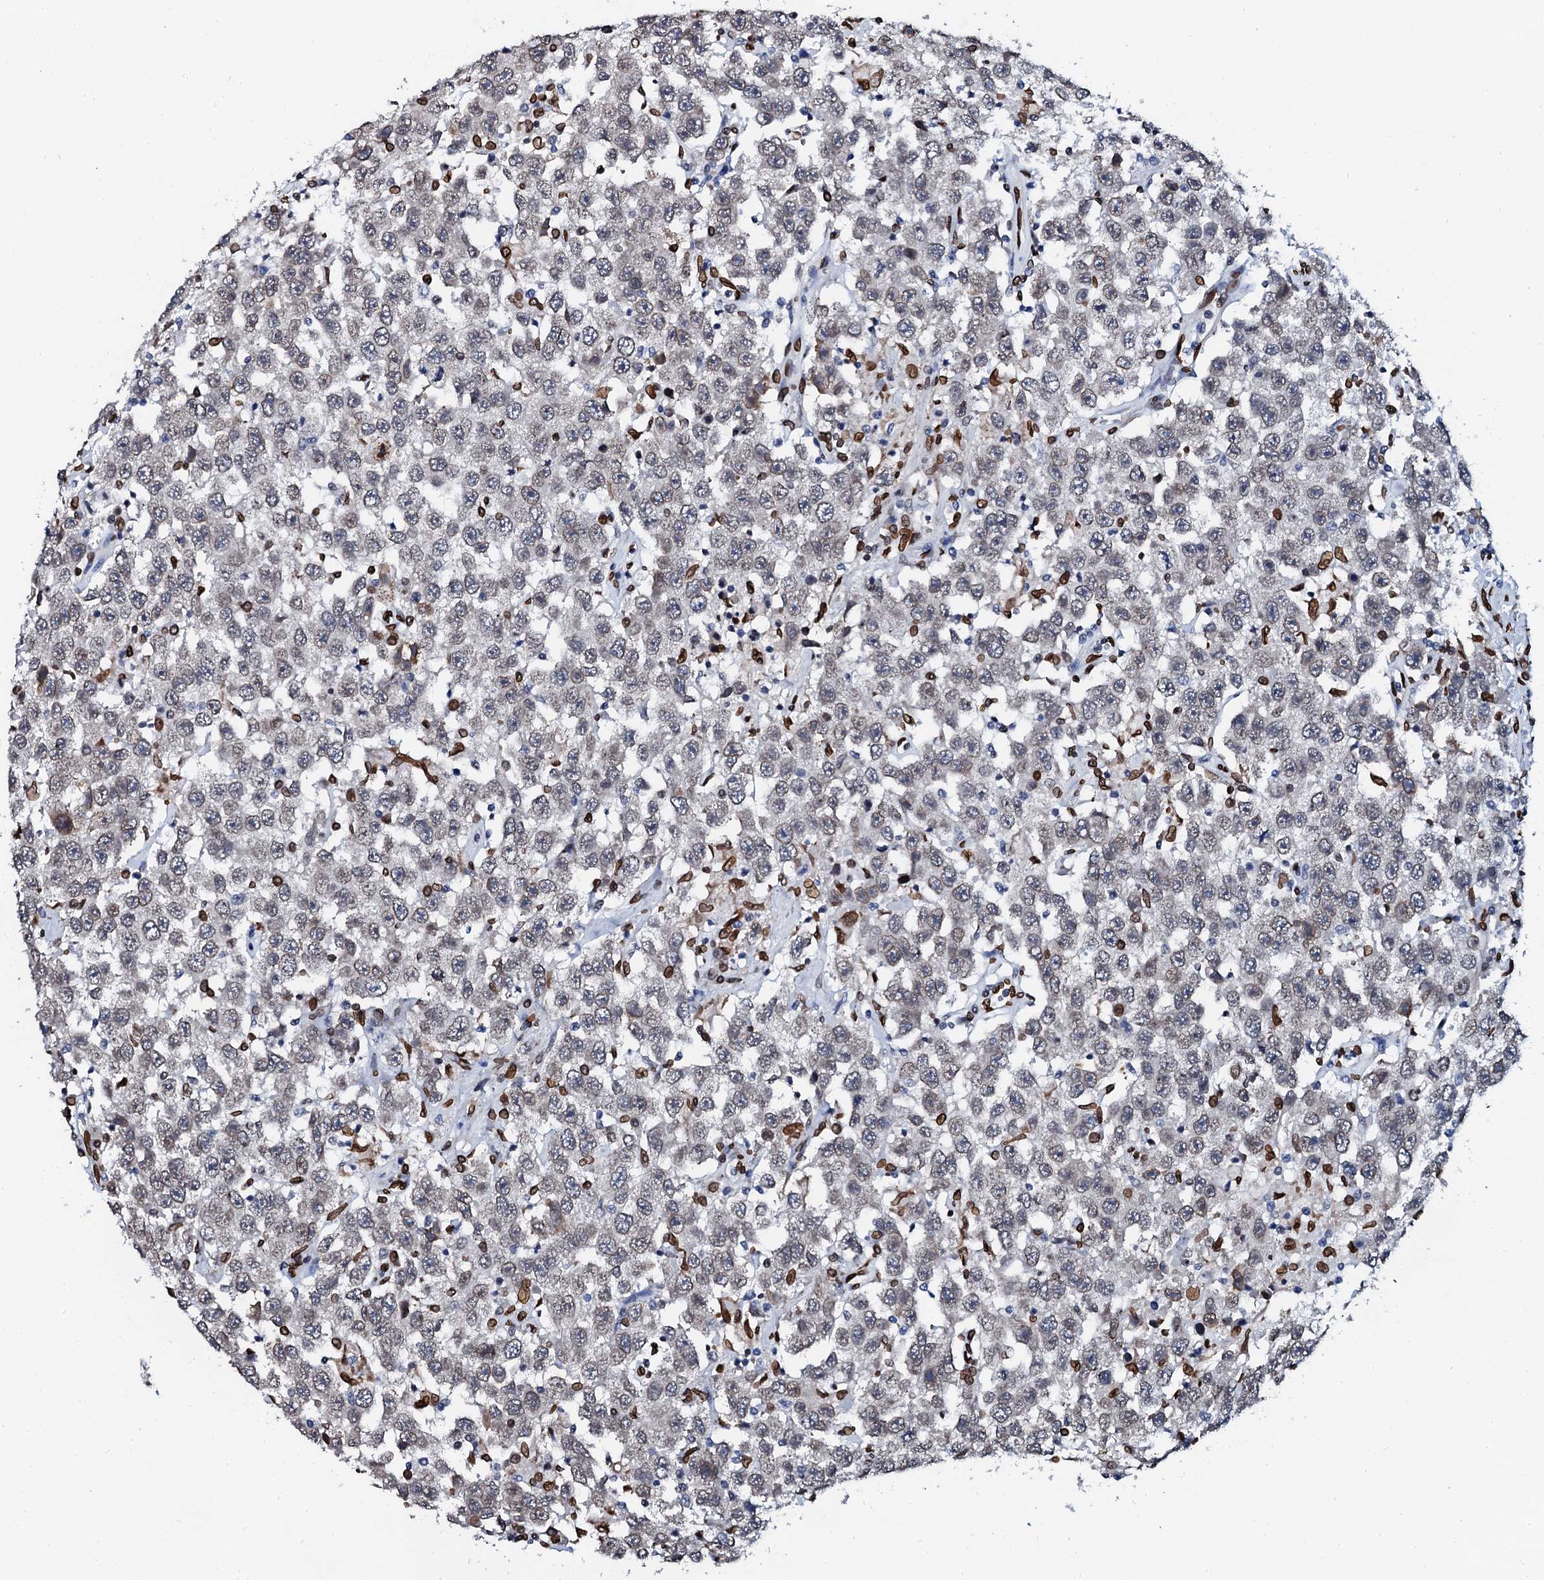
{"staining": {"intensity": "weak", "quantity": "25%-75%", "location": "cytoplasmic/membranous,nuclear"}, "tissue": "testis cancer", "cell_type": "Tumor cells", "image_type": "cancer", "snomed": [{"axis": "morphology", "description": "Seminoma, NOS"}, {"axis": "topography", "description": "Testis"}], "caption": "Testis seminoma was stained to show a protein in brown. There is low levels of weak cytoplasmic/membranous and nuclear positivity in about 25%-75% of tumor cells. (DAB (3,3'-diaminobenzidine) = brown stain, brightfield microscopy at high magnification).", "gene": "KATNAL2", "patient": {"sex": "male", "age": 41}}